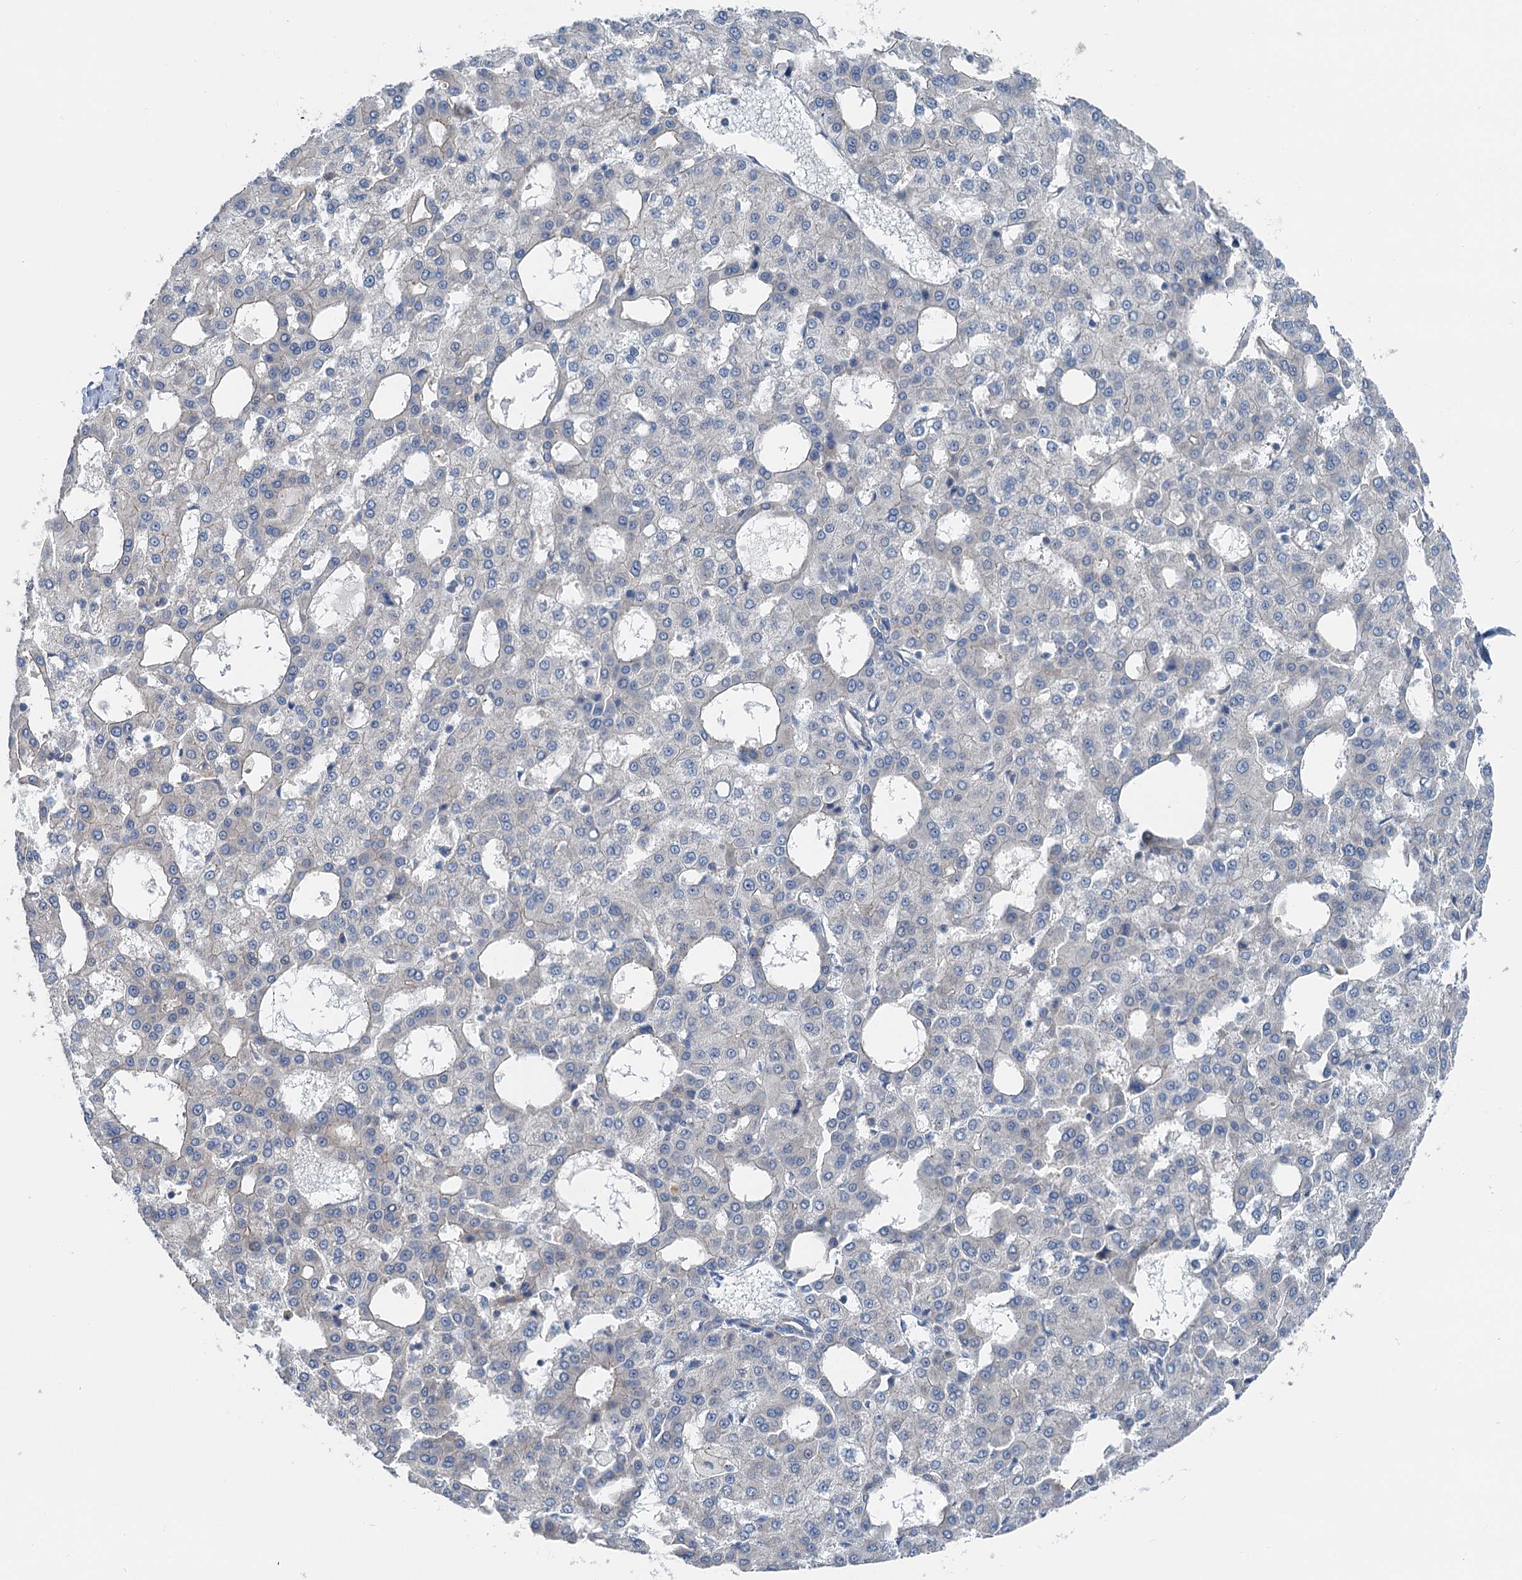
{"staining": {"intensity": "negative", "quantity": "none", "location": "none"}, "tissue": "liver cancer", "cell_type": "Tumor cells", "image_type": "cancer", "snomed": [{"axis": "morphology", "description": "Carcinoma, Hepatocellular, NOS"}, {"axis": "topography", "description": "Liver"}], "caption": "Tumor cells are negative for protein expression in human liver cancer (hepatocellular carcinoma).", "gene": "ANKRD26", "patient": {"sex": "male", "age": 47}}